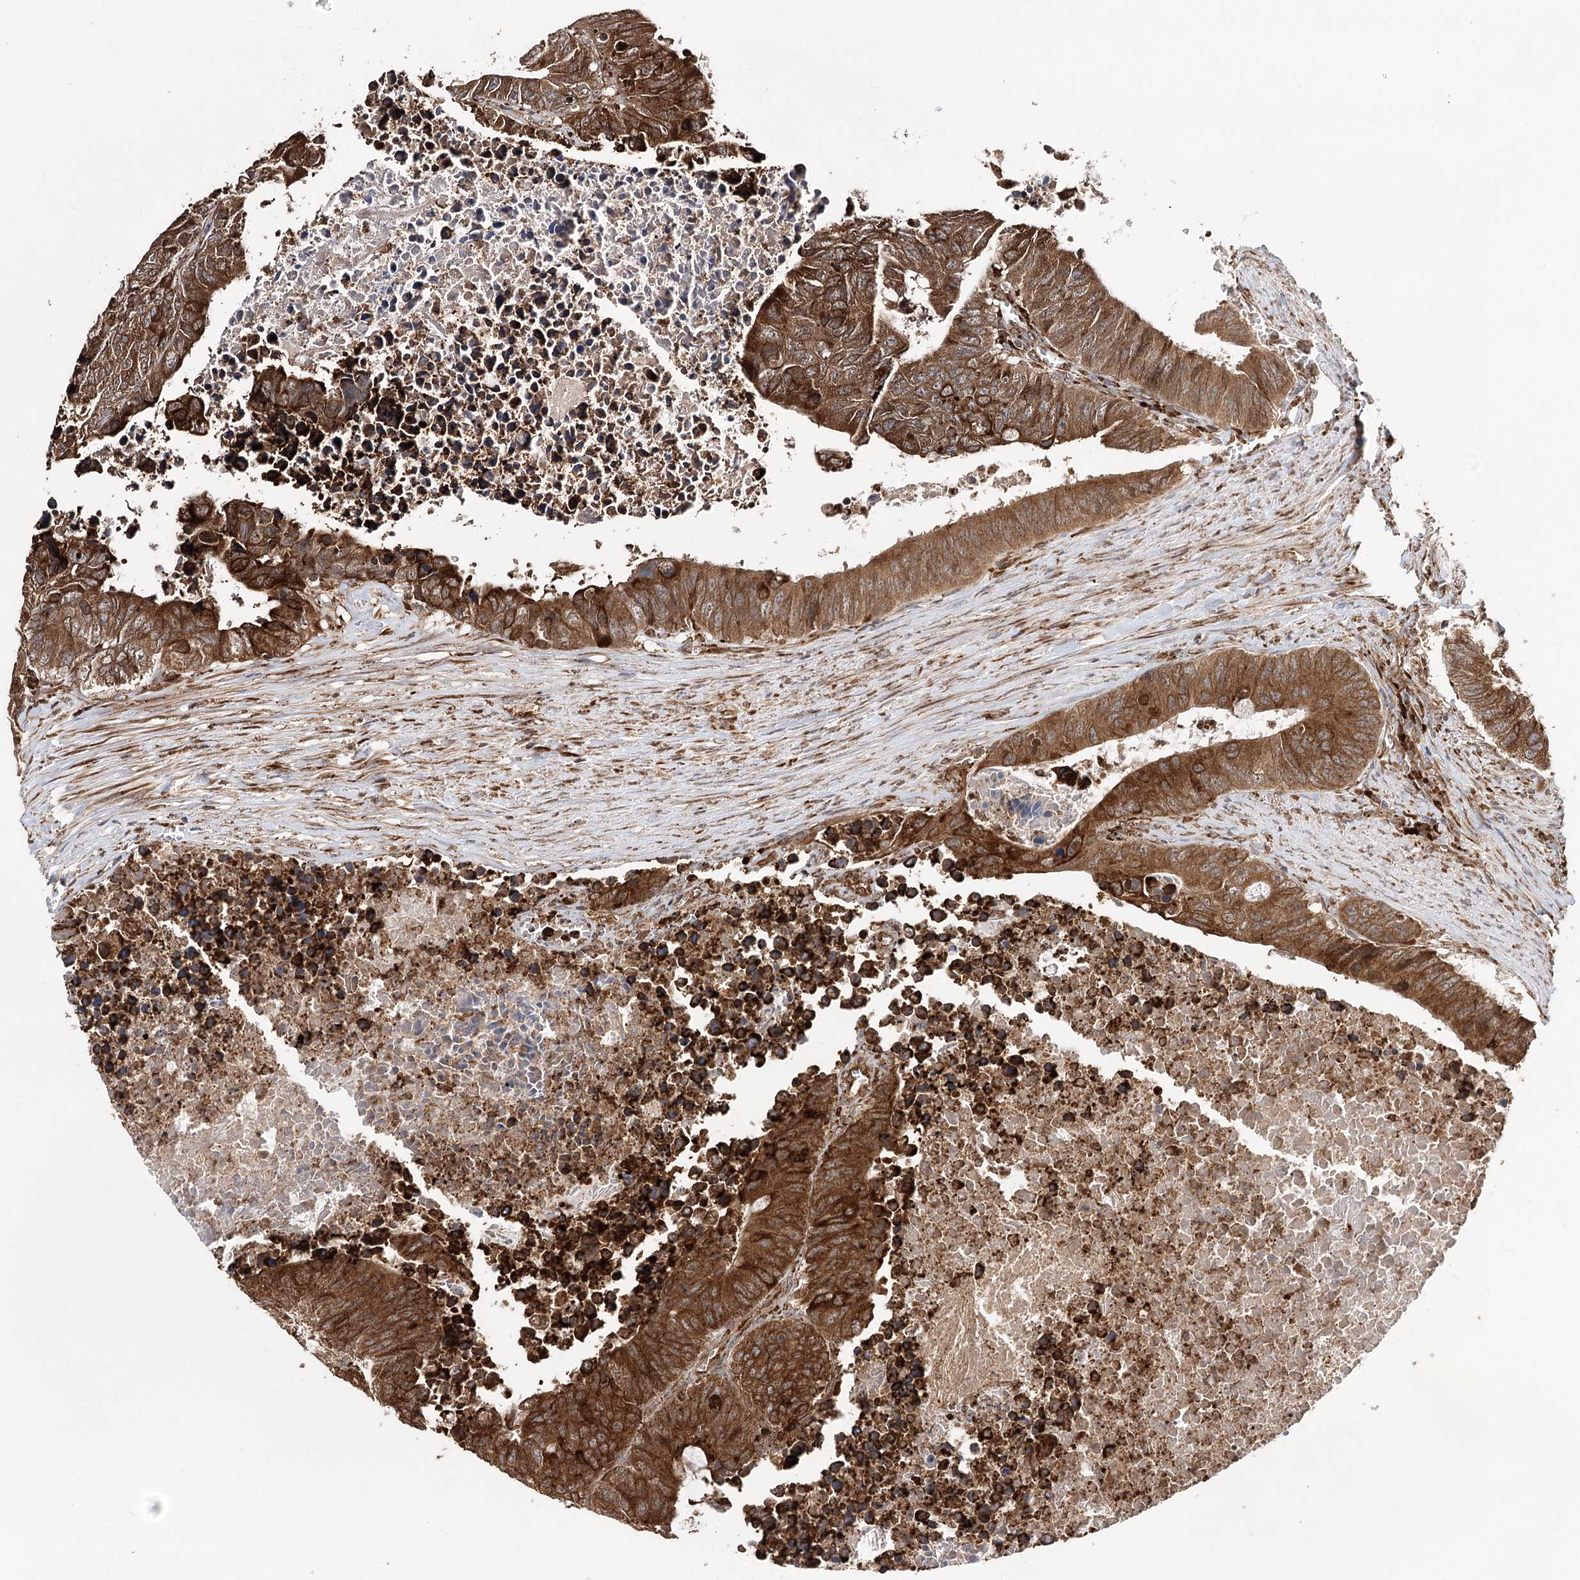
{"staining": {"intensity": "moderate", "quantity": ">75%", "location": "cytoplasmic/membranous"}, "tissue": "colorectal cancer", "cell_type": "Tumor cells", "image_type": "cancer", "snomed": [{"axis": "morphology", "description": "Adenocarcinoma, NOS"}, {"axis": "topography", "description": "Colon"}], "caption": "Human adenocarcinoma (colorectal) stained with a brown dye exhibits moderate cytoplasmic/membranous positive expression in approximately >75% of tumor cells.", "gene": "DNAJB14", "patient": {"sex": "male", "age": 87}}